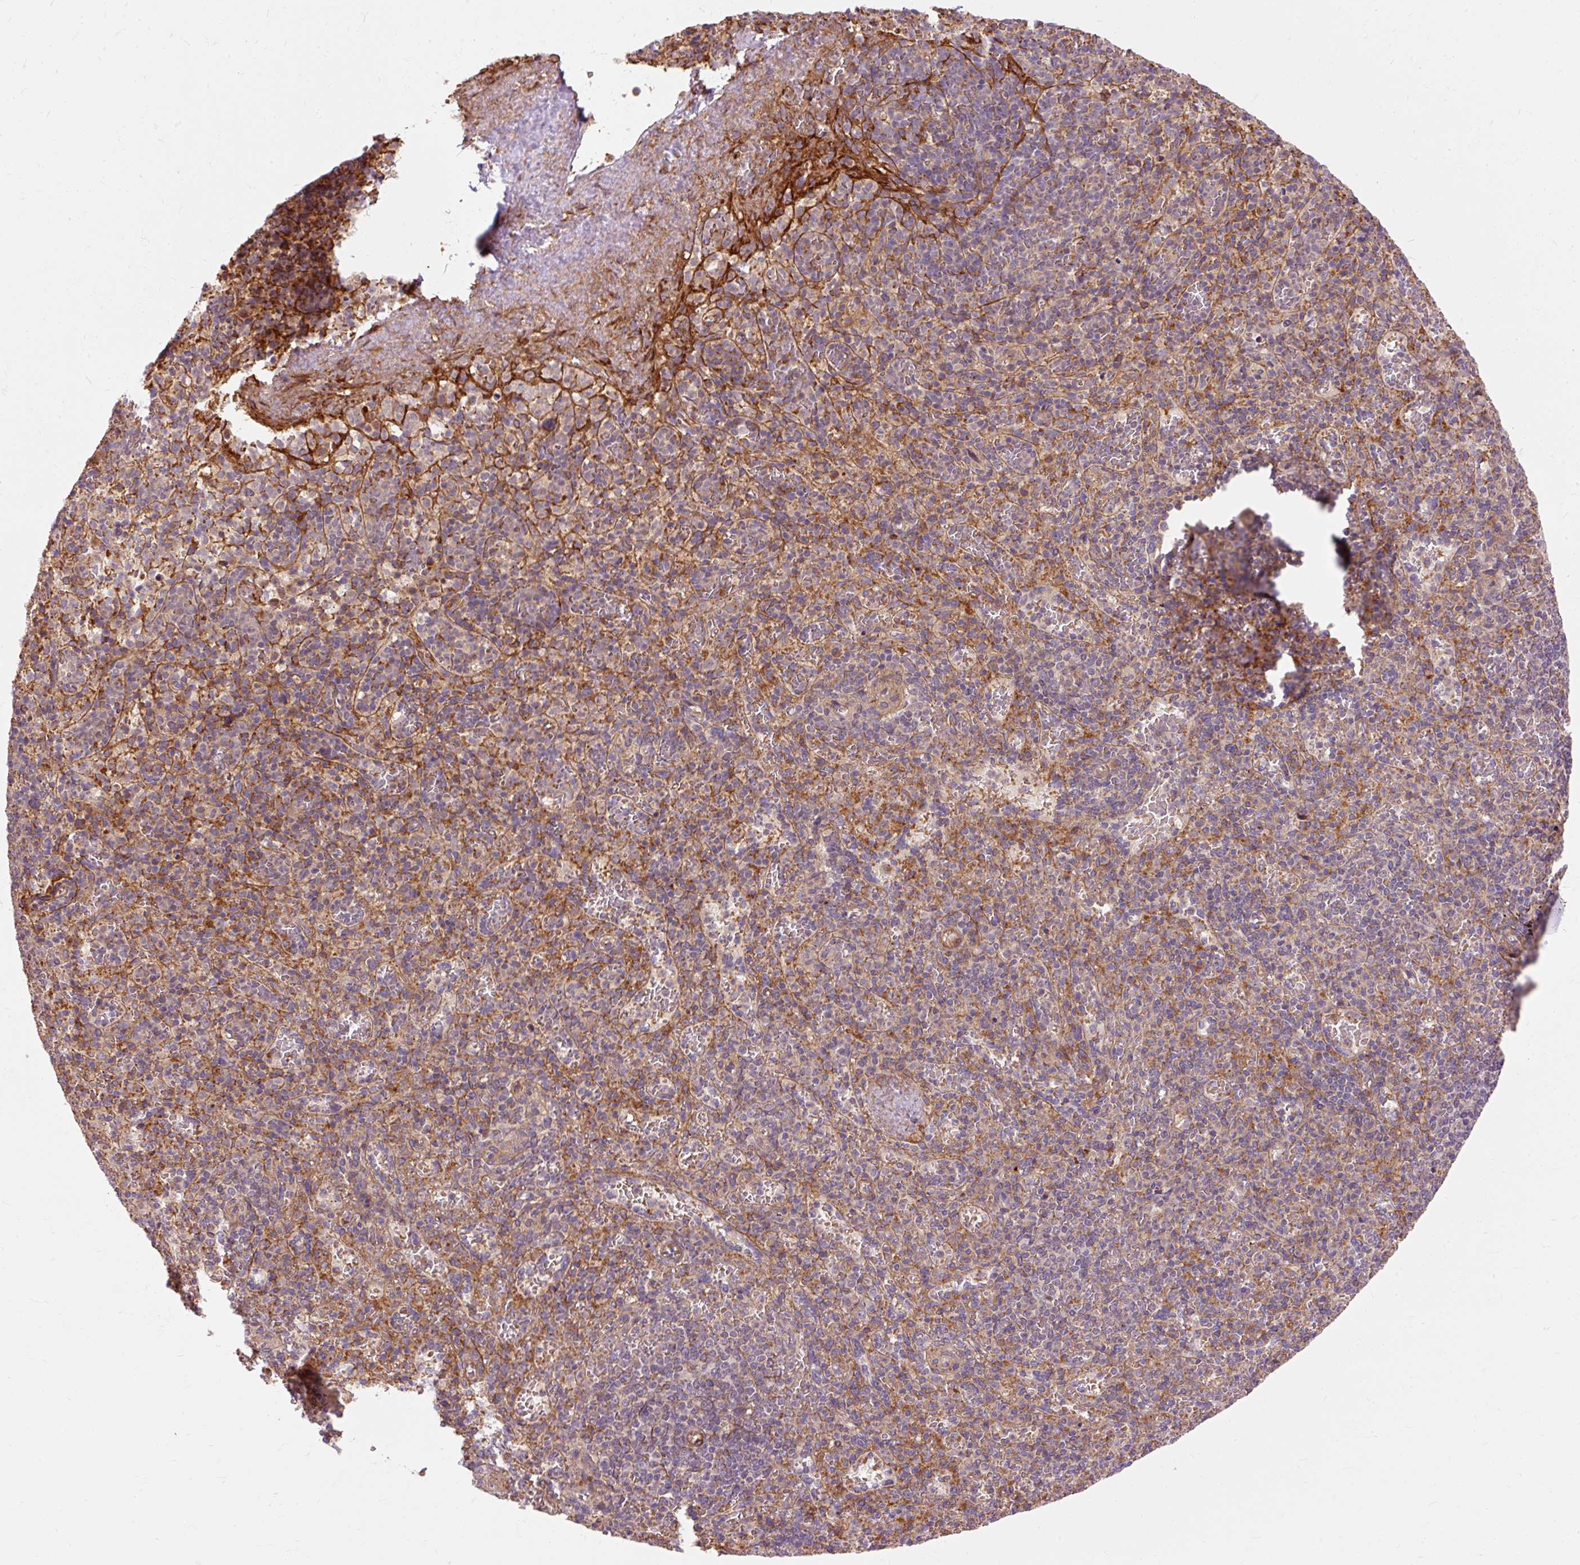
{"staining": {"intensity": "negative", "quantity": "none", "location": "none"}, "tissue": "spleen", "cell_type": "Cells in red pulp", "image_type": "normal", "snomed": [{"axis": "morphology", "description": "Normal tissue, NOS"}, {"axis": "topography", "description": "Spleen"}], "caption": "This is an immunohistochemistry (IHC) histopathology image of benign spleen. There is no positivity in cells in red pulp.", "gene": "RIPOR3", "patient": {"sex": "female", "age": 74}}